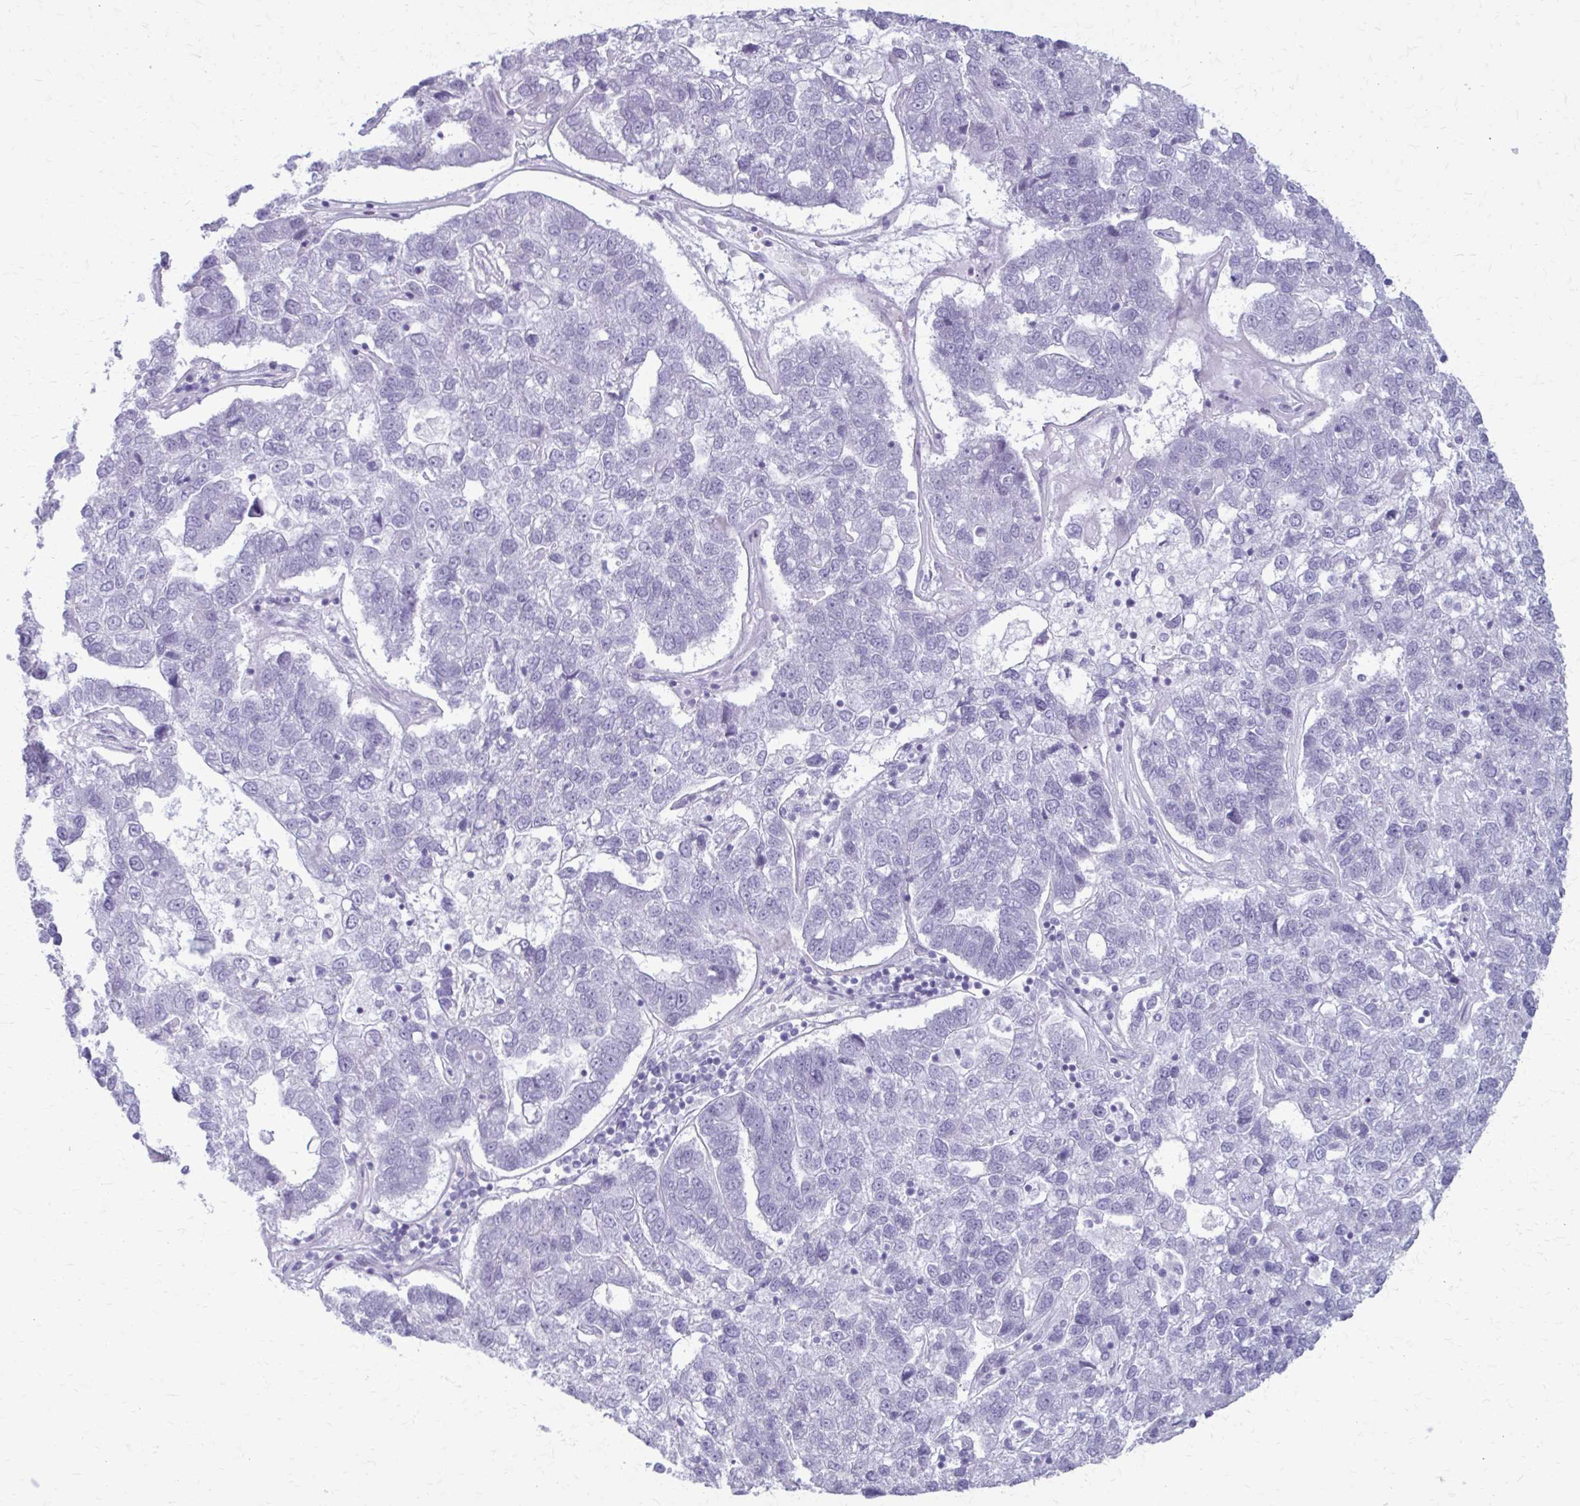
{"staining": {"intensity": "negative", "quantity": "none", "location": "none"}, "tissue": "pancreatic cancer", "cell_type": "Tumor cells", "image_type": "cancer", "snomed": [{"axis": "morphology", "description": "Adenocarcinoma, NOS"}, {"axis": "topography", "description": "Pancreas"}], "caption": "Adenocarcinoma (pancreatic) was stained to show a protein in brown. There is no significant positivity in tumor cells.", "gene": "KRT5", "patient": {"sex": "female", "age": 61}}